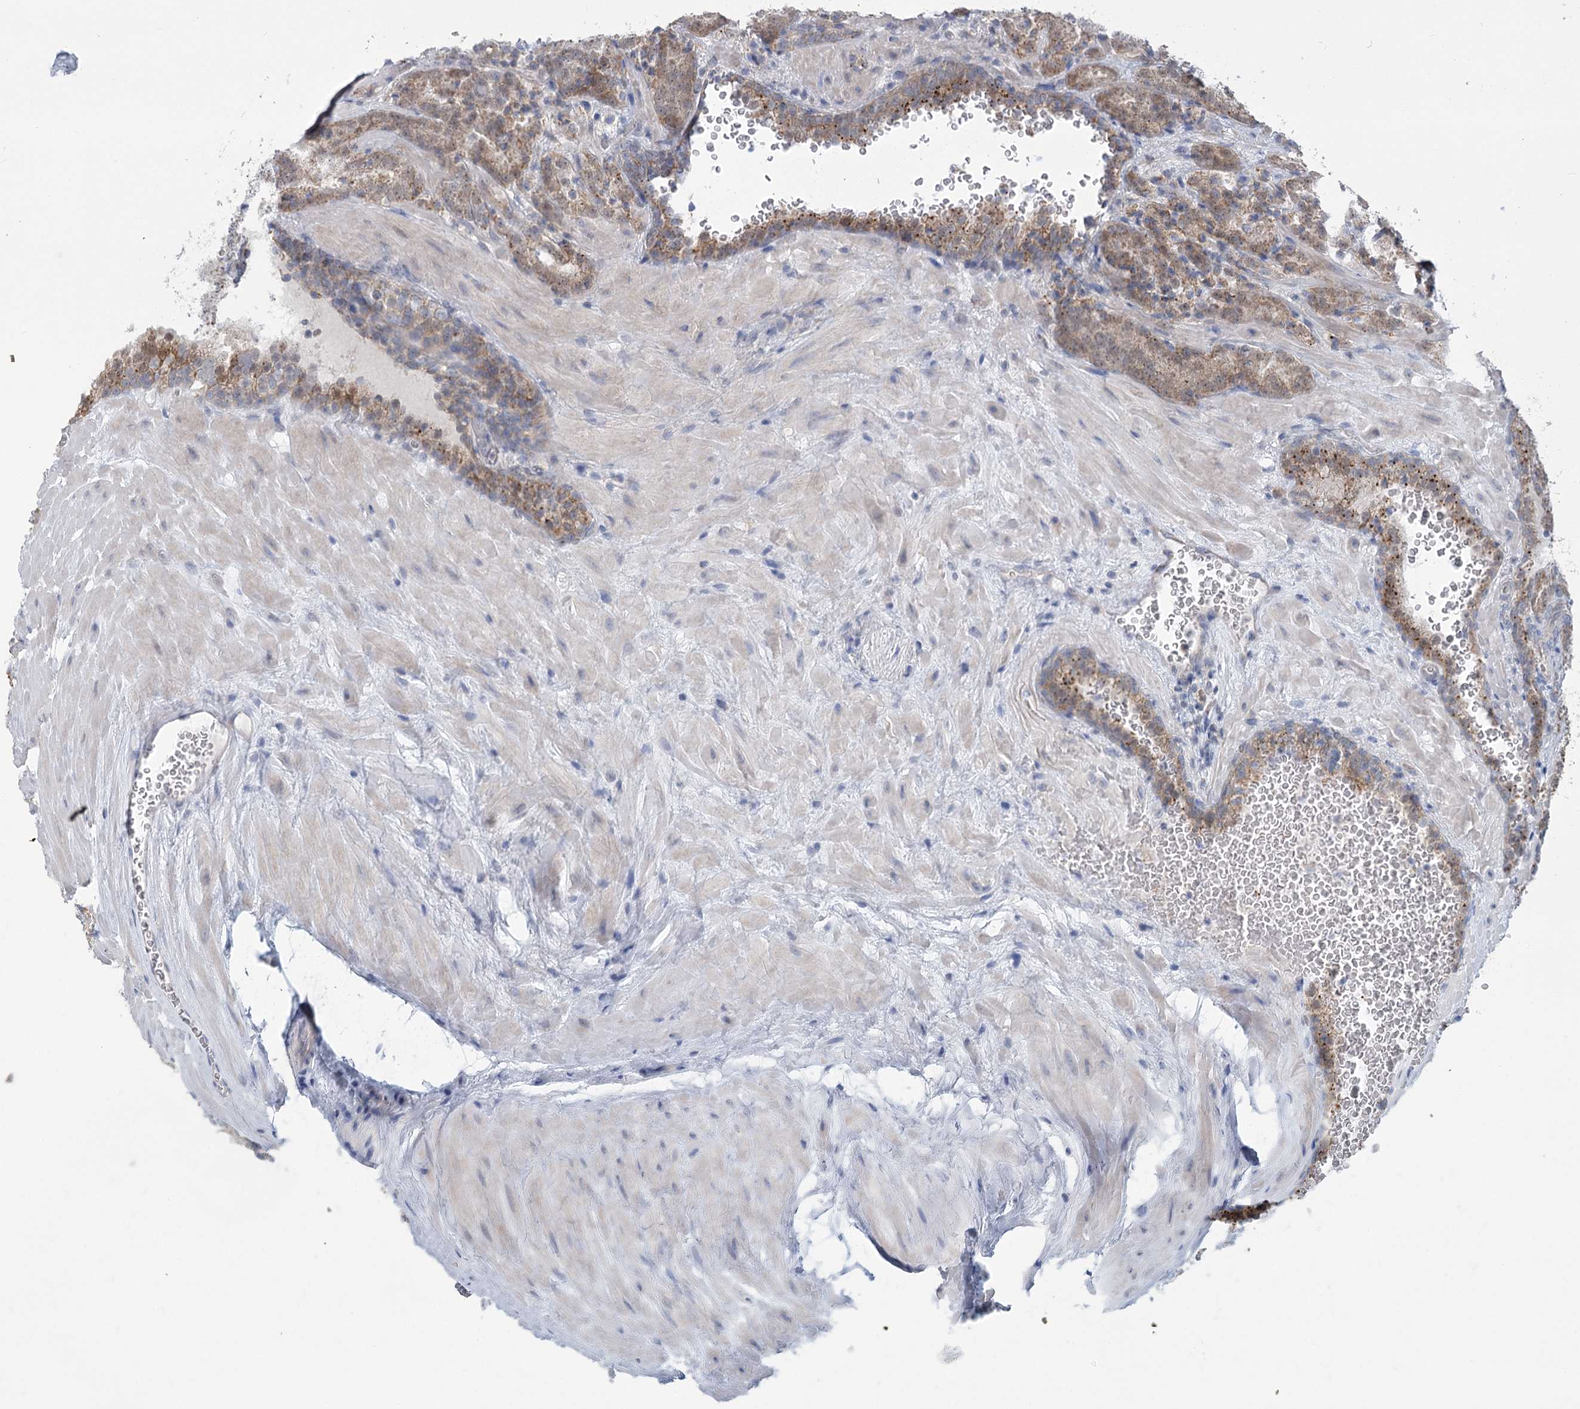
{"staining": {"intensity": "moderate", "quantity": ">75%", "location": "cytoplasmic/membranous"}, "tissue": "prostate cancer", "cell_type": "Tumor cells", "image_type": "cancer", "snomed": [{"axis": "morphology", "description": "Adenocarcinoma, Low grade"}, {"axis": "topography", "description": "Prostate"}], "caption": "Human prostate cancer (low-grade adenocarcinoma) stained with a protein marker displays moderate staining in tumor cells.", "gene": "MTG1", "patient": {"sex": "male", "age": 69}}